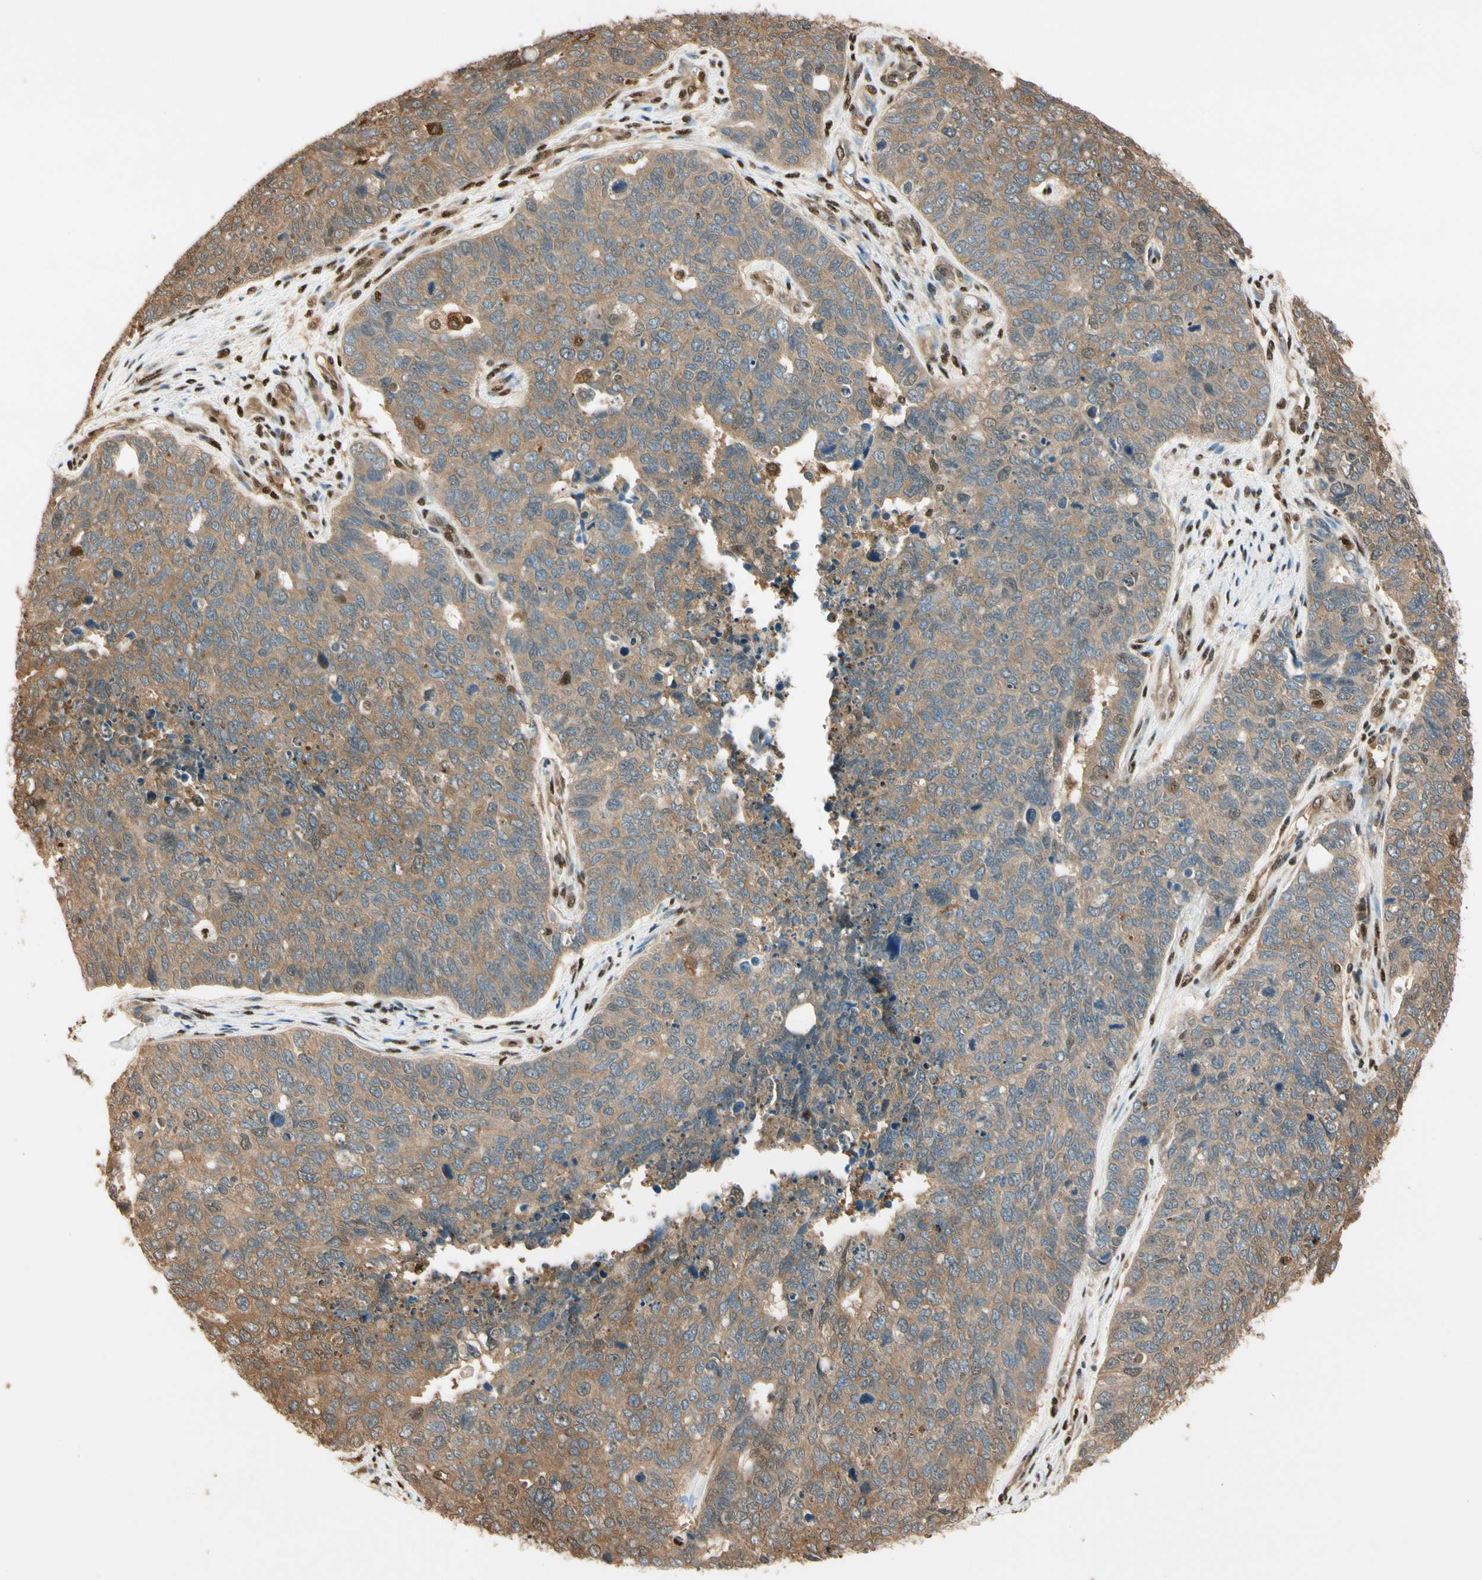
{"staining": {"intensity": "weak", "quantity": ">75%", "location": "cytoplasmic/membranous"}, "tissue": "cervical cancer", "cell_type": "Tumor cells", "image_type": "cancer", "snomed": [{"axis": "morphology", "description": "Squamous cell carcinoma, NOS"}, {"axis": "topography", "description": "Cervix"}], "caption": "This photomicrograph demonstrates immunohistochemistry (IHC) staining of cervical cancer, with low weak cytoplasmic/membranous staining in approximately >75% of tumor cells.", "gene": "PNCK", "patient": {"sex": "female", "age": 63}}